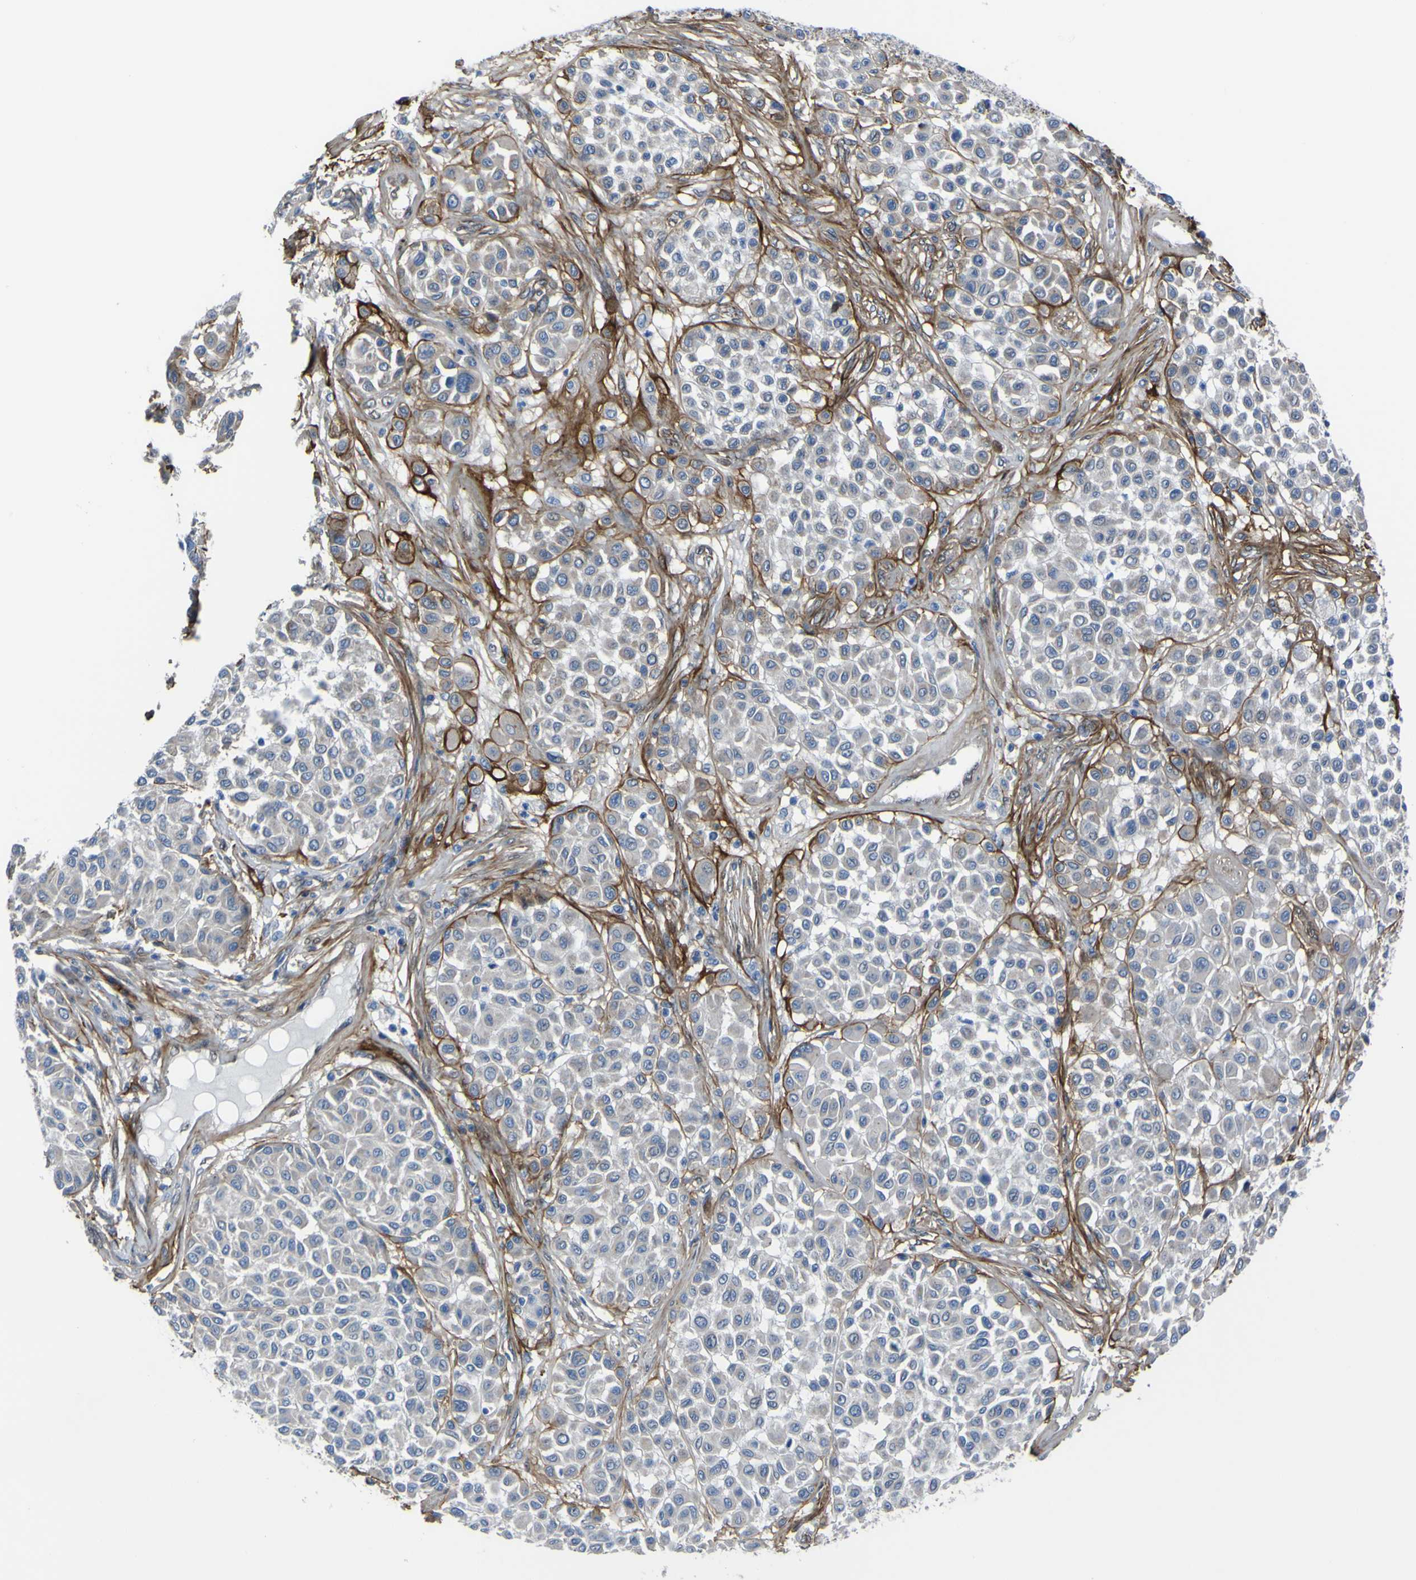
{"staining": {"intensity": "negative", "quantity": "none", "location": "none"}, "tissue": "melanoma", "cell_type": "Tumor cells", "image_type": "cancer", "snomed": [{"axis": "morphology", "description": "Malignant melanoma, Metastatic site"}, {"axis": "topography", "description": "Soft tissue"}], "caption": "Tumor cells show no significant protein positivity in malignant melanoma (metastatic site). (DAB (3,3'-diaminobenzidine) IHC, high magnification).", "gene": "LRRN1", "patient": {"sex": "male", "age": 41}}